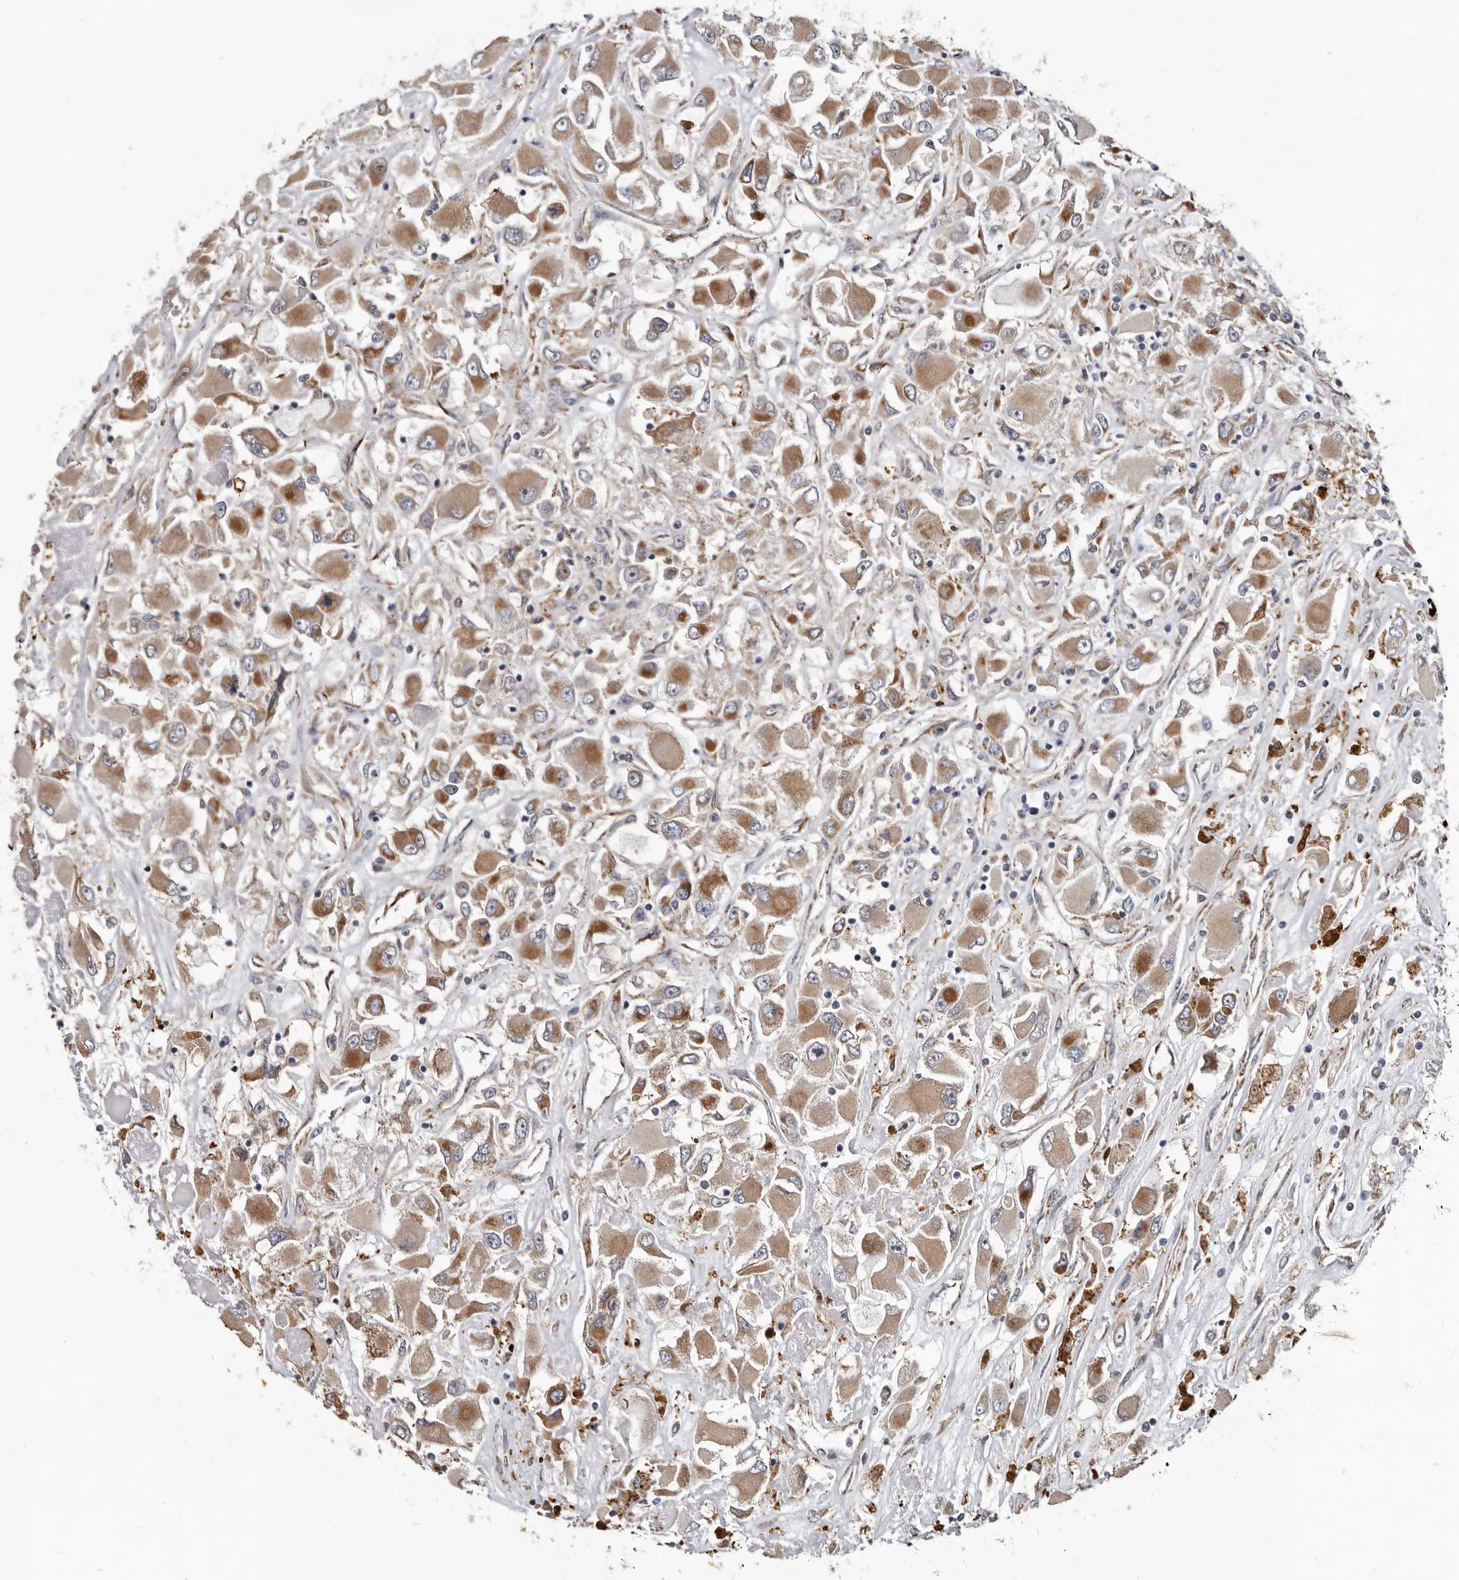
{"staining": {"intensity": "moderate", "quantity": ">75%", "location": "cytoplasmic/membranous"}, "tissue": "renal cancer", "cell_type": "Tumor cells", "image_type": "cancer", "snomed": [{"axis": "morphology", "description": "Adenocarcinoma, NOS"}, {"axis": "topography", "description": "Kidney"}], "caption": "A brown stain shows moderate cytoplasmic/membranous expression of a protein in human adenocarcinoma (renal) tumor cells.", "gene": "MRPL18", "patient": {"sex": "female", "age": 52}}